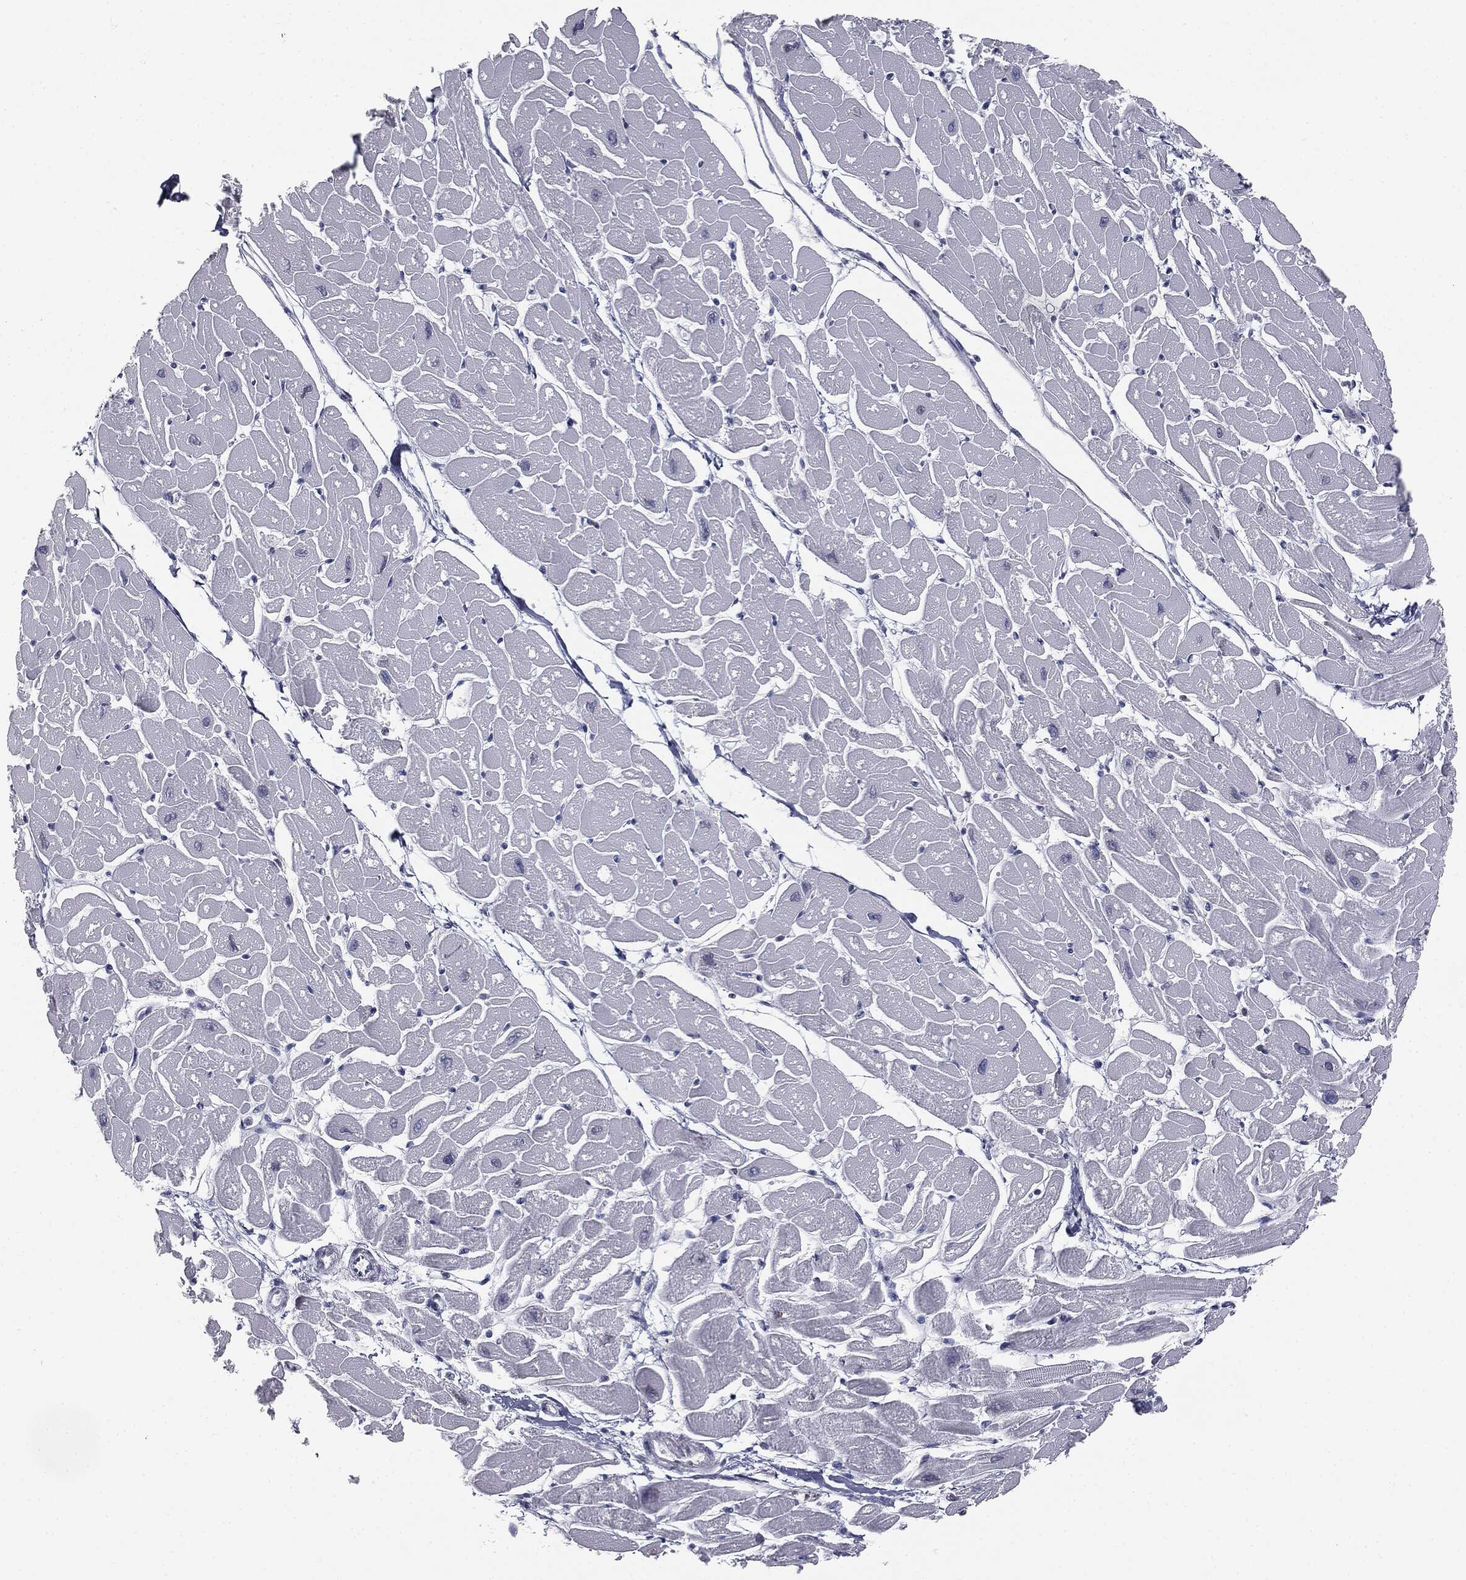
{"staining": {"intensity": "negative", "quantity": "none", "location": "none"}, "tissue": "heart muscle", "cell_type": "Cardiomyocytes", "image_type": "normal", "snomed": [{"axis": "morphology", "description": "Normal tissue, NOS"}, {"axis": "topography", "description": "Heart"}], "caption": "Heart muscle was stained to show a protein in brown. There is no significant expression in cardiomyocytes. (DAB immunohistochemistry (IHC), high magnification).", "gene": "ALDOB", "patient": {"sex": "male", "age": 57}}